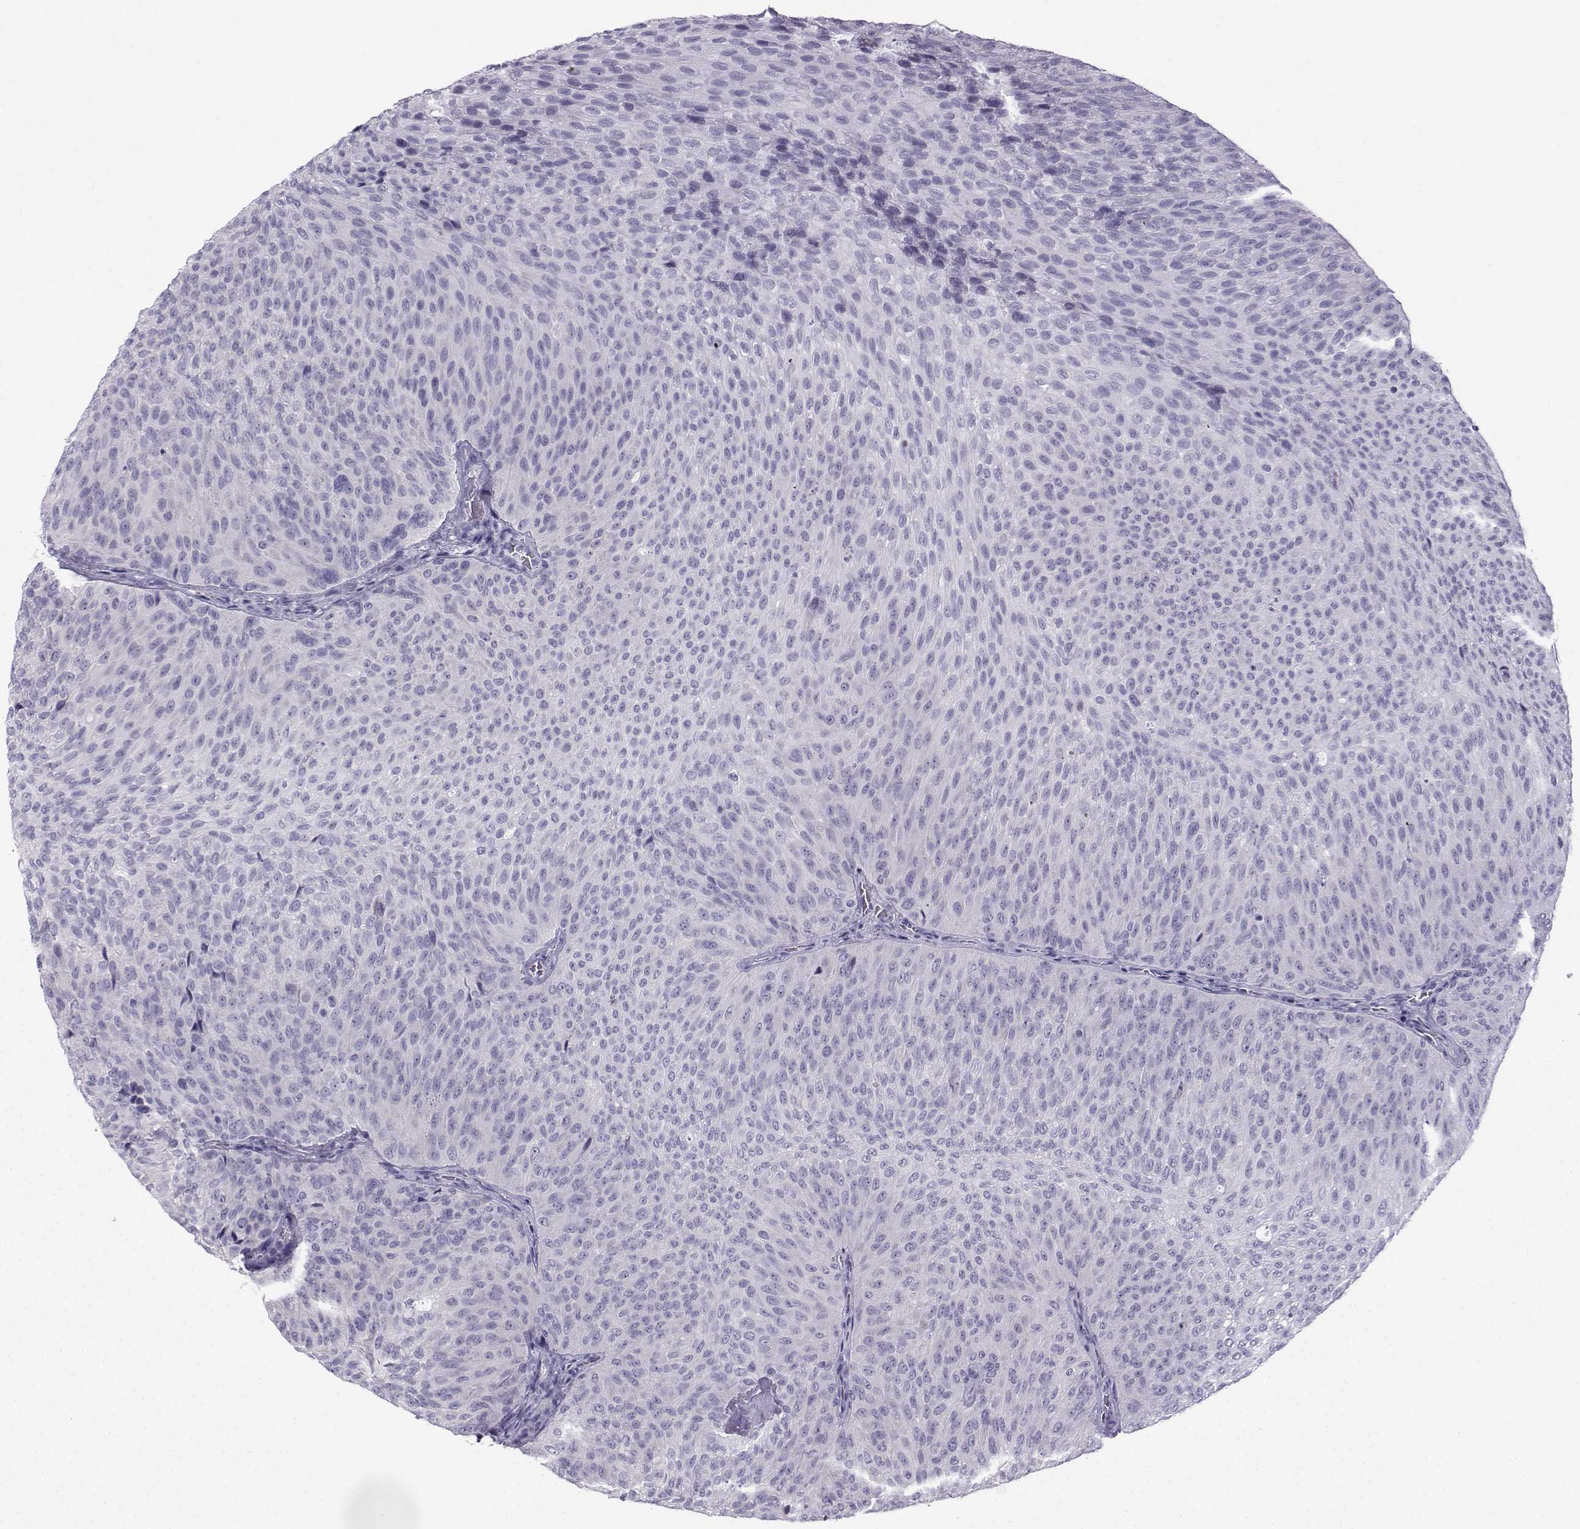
{"staining": {"intensity": "negative", "quantity": "none", "location": "none"}, "tissue": "urothelial cancer", "cell_type": "Tumor cells", "image_type": "cancer", "snomed": [{"axis": "morphology", "description": "Urothelial carcinoma, Low grade"}, {"axis": "topography", "description": "Urinary bladder"}], "caption": "Tumor cells are negative for protein expression in human urothelial carcinoma (low-grade).", "gene": "ZBTB8B", "patient": {"sex": "male", "age": 78}}